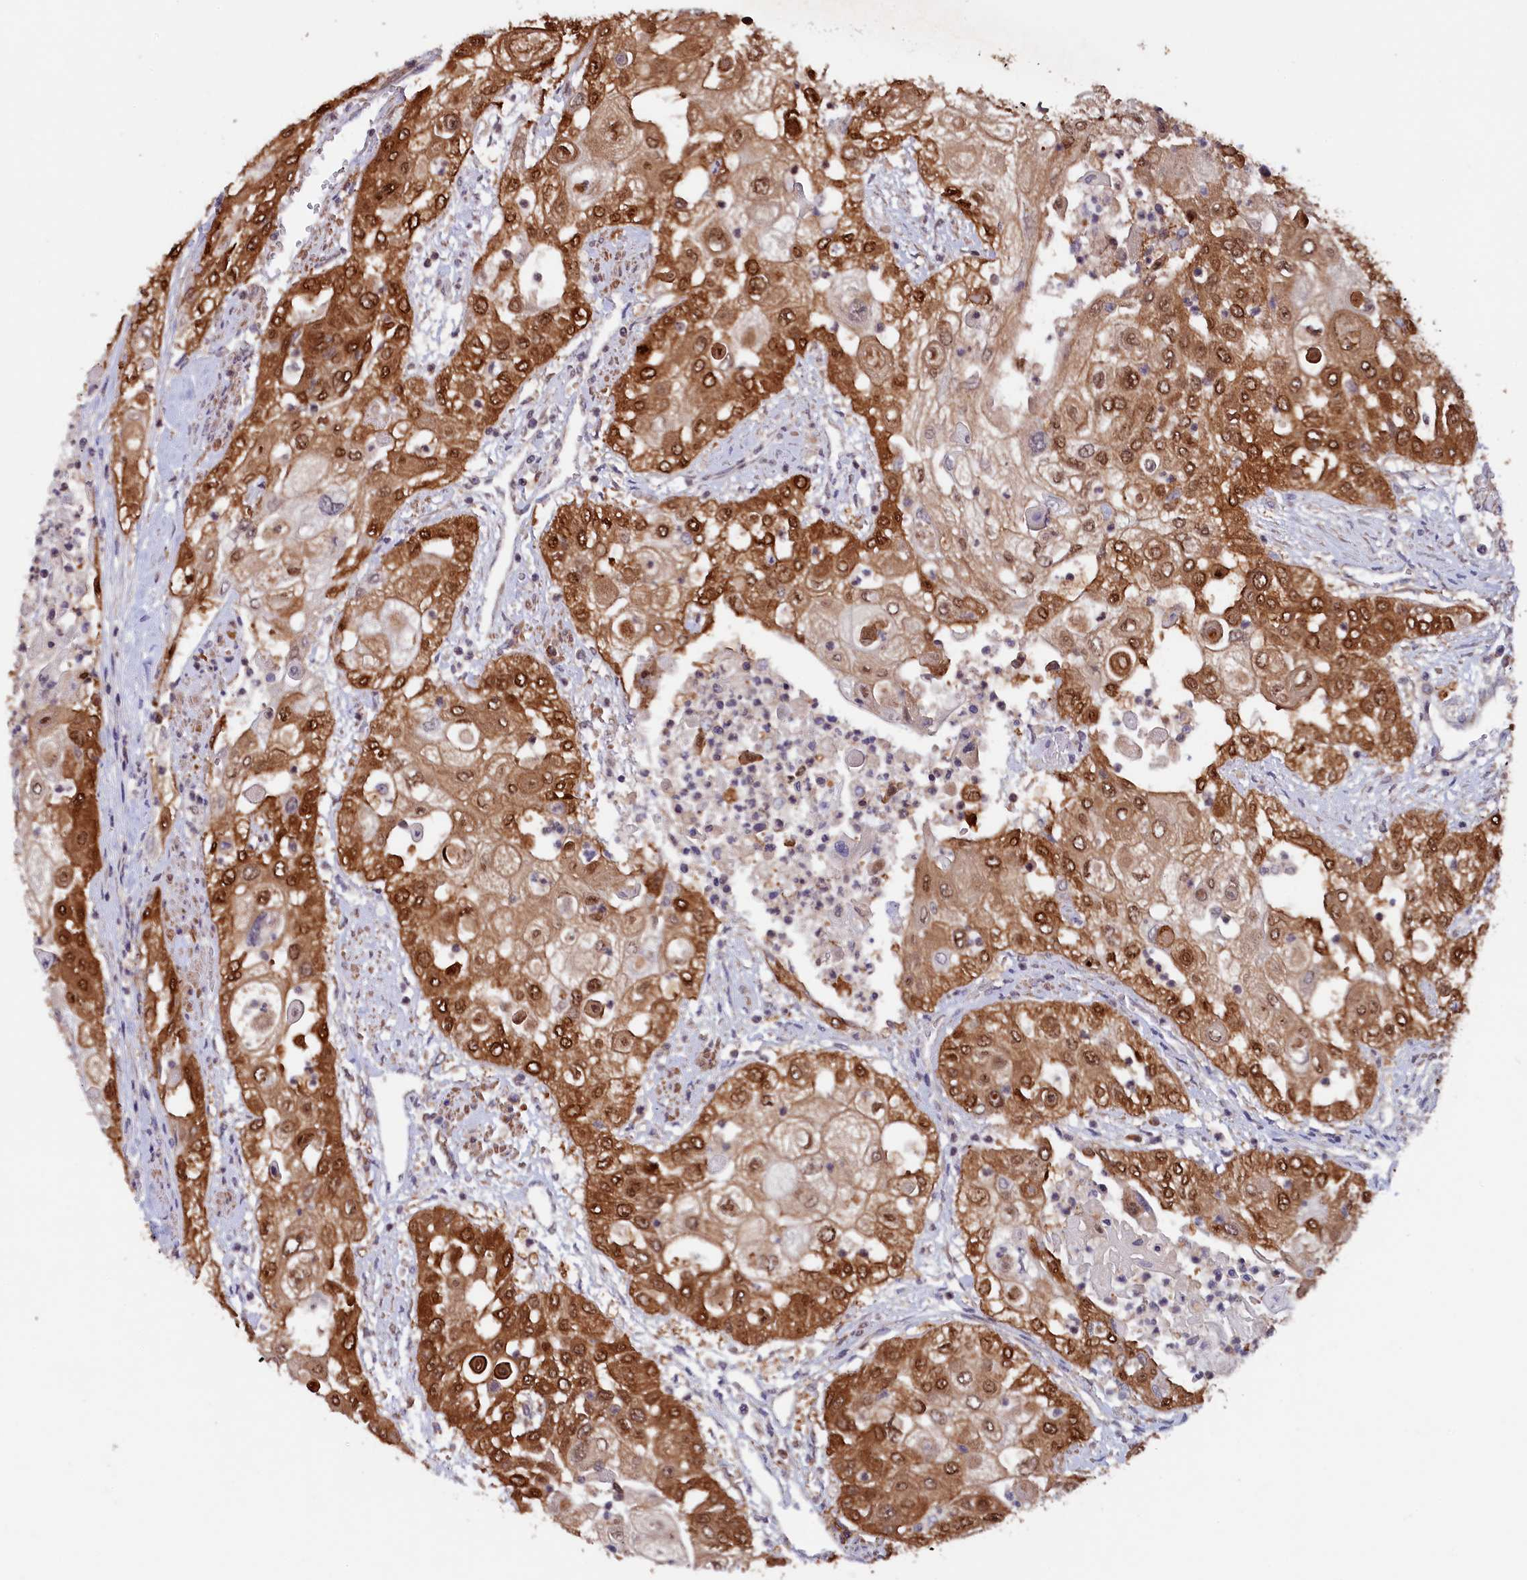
{"staining": {"intensity": "strong", "quantity": ">75%", "location": "cytoplasmic/membranous,nuclear"}, "tissue": "urothelial cancer", "cell_type": "Tumor cells", "image_type": "cancer", "snomed": [{"axis": "morphology", "description": "Urothelial carcinoma, High grade"}, {"axis": "topography", "description": "Urinary bladder"}], "caption": "Immunohistochemical staining of human high-grade urothelial carcinoma shows strong cytoplasmic/membranous and nuclear protein expression in approximately >75% of tumor cells. (brown staining indicates protein expression, while blue staining denotes nuclei).", "gene": "JPT2", "patient": {"sex": "female", "age": 79}}